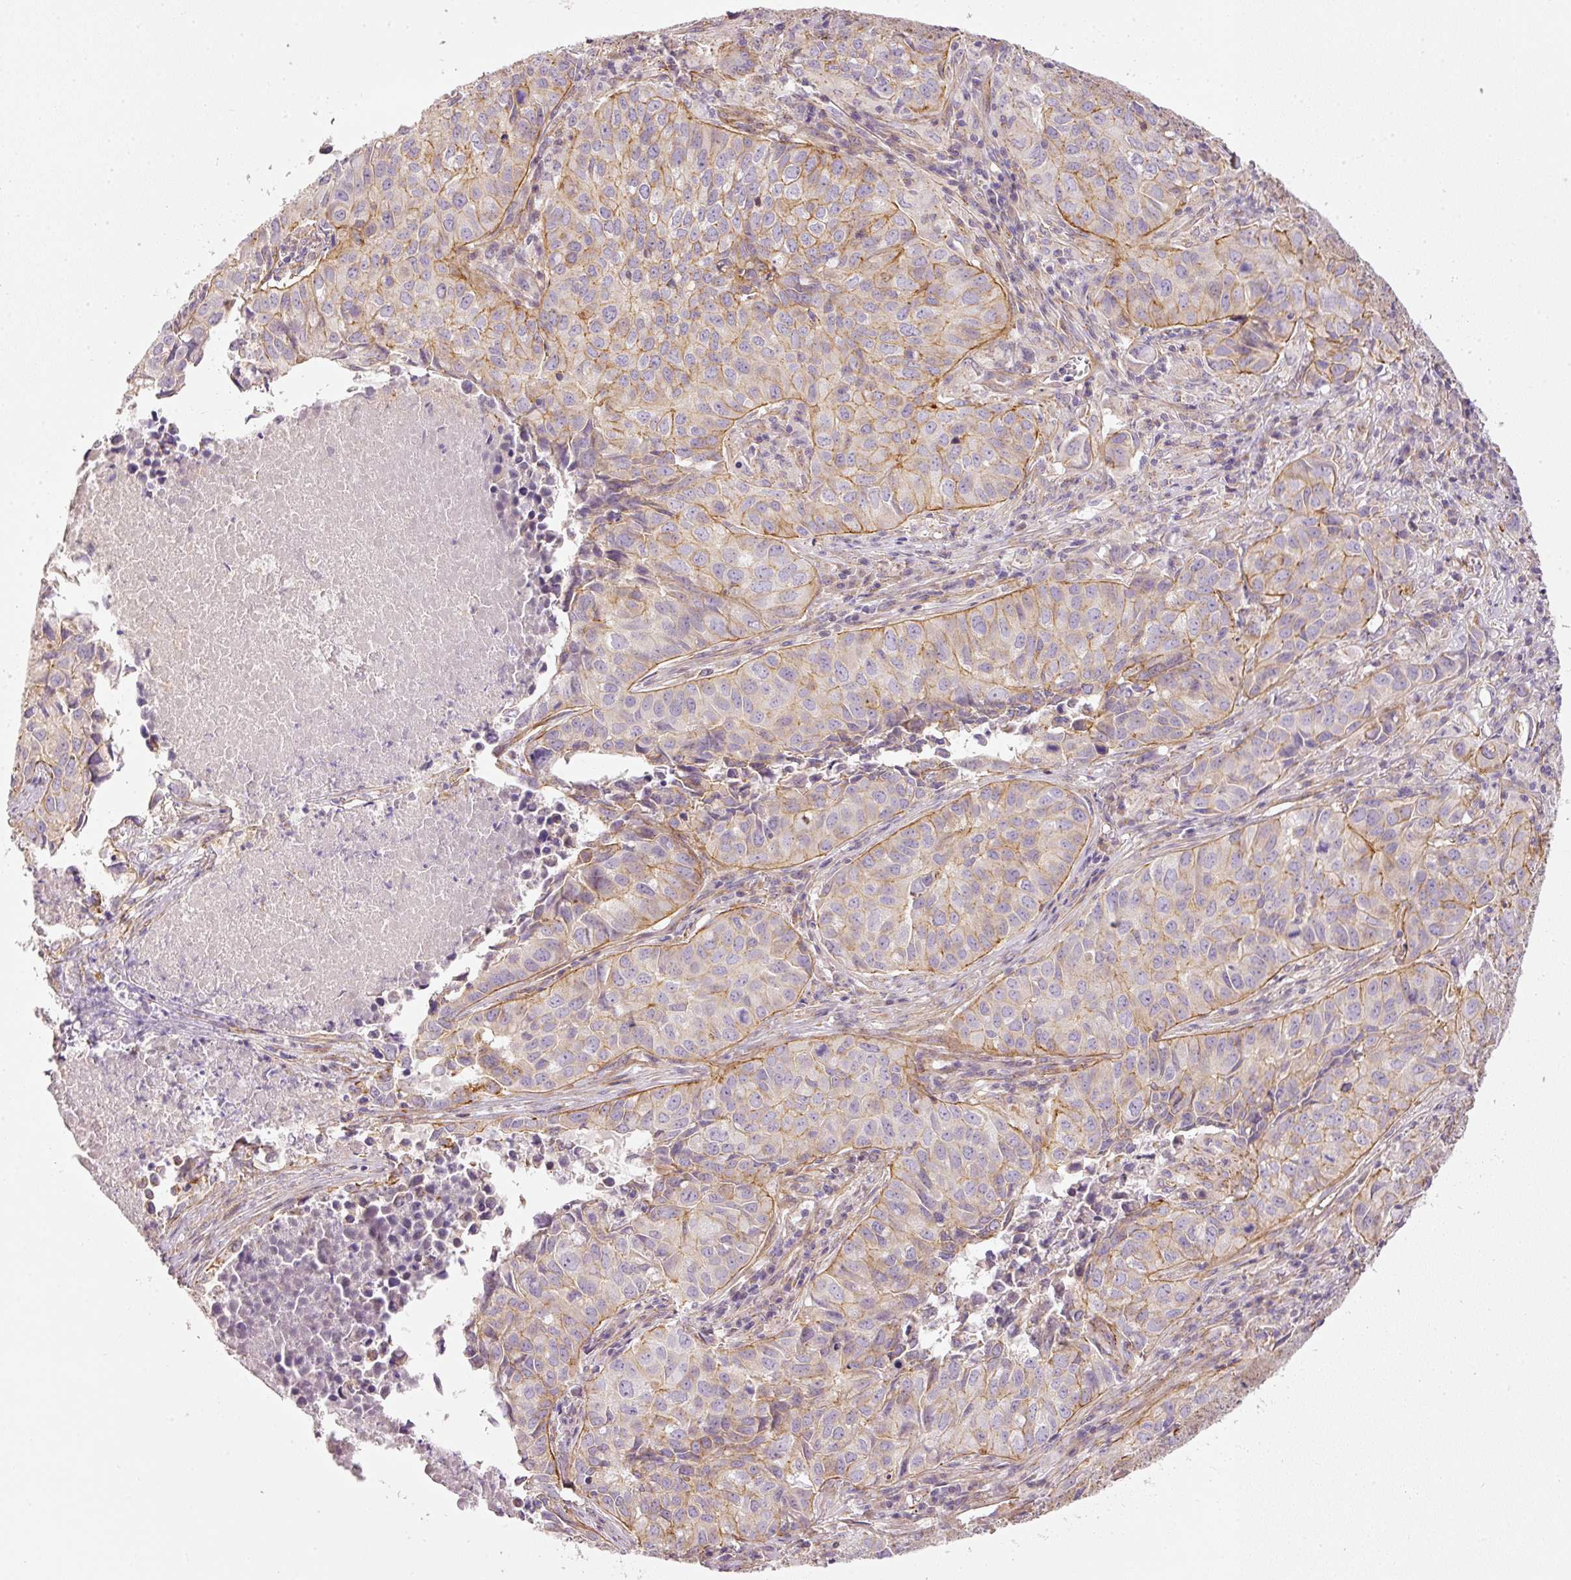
{"staining": {"intensity": "moderate", "quantity": "25%-75%", "location": "cytoplasmic/membranous"}, "tissue": "lung cancer", "cell_type": "Tumor cells", "image_type": "cancer", "snomed": [{"axis": "morphology", "description": "Adenocarcinoma, NOS"}, {"axis": "topography", "description": "Lung"}], "caption": "Tumor cells display medium levels of moderate cytoplasmic/membranous expression in about 25%-75% of cells in human adenocarcinoma (lung).", "gene": "OSR2", "patient": {"sex": "female", "age": 50}}